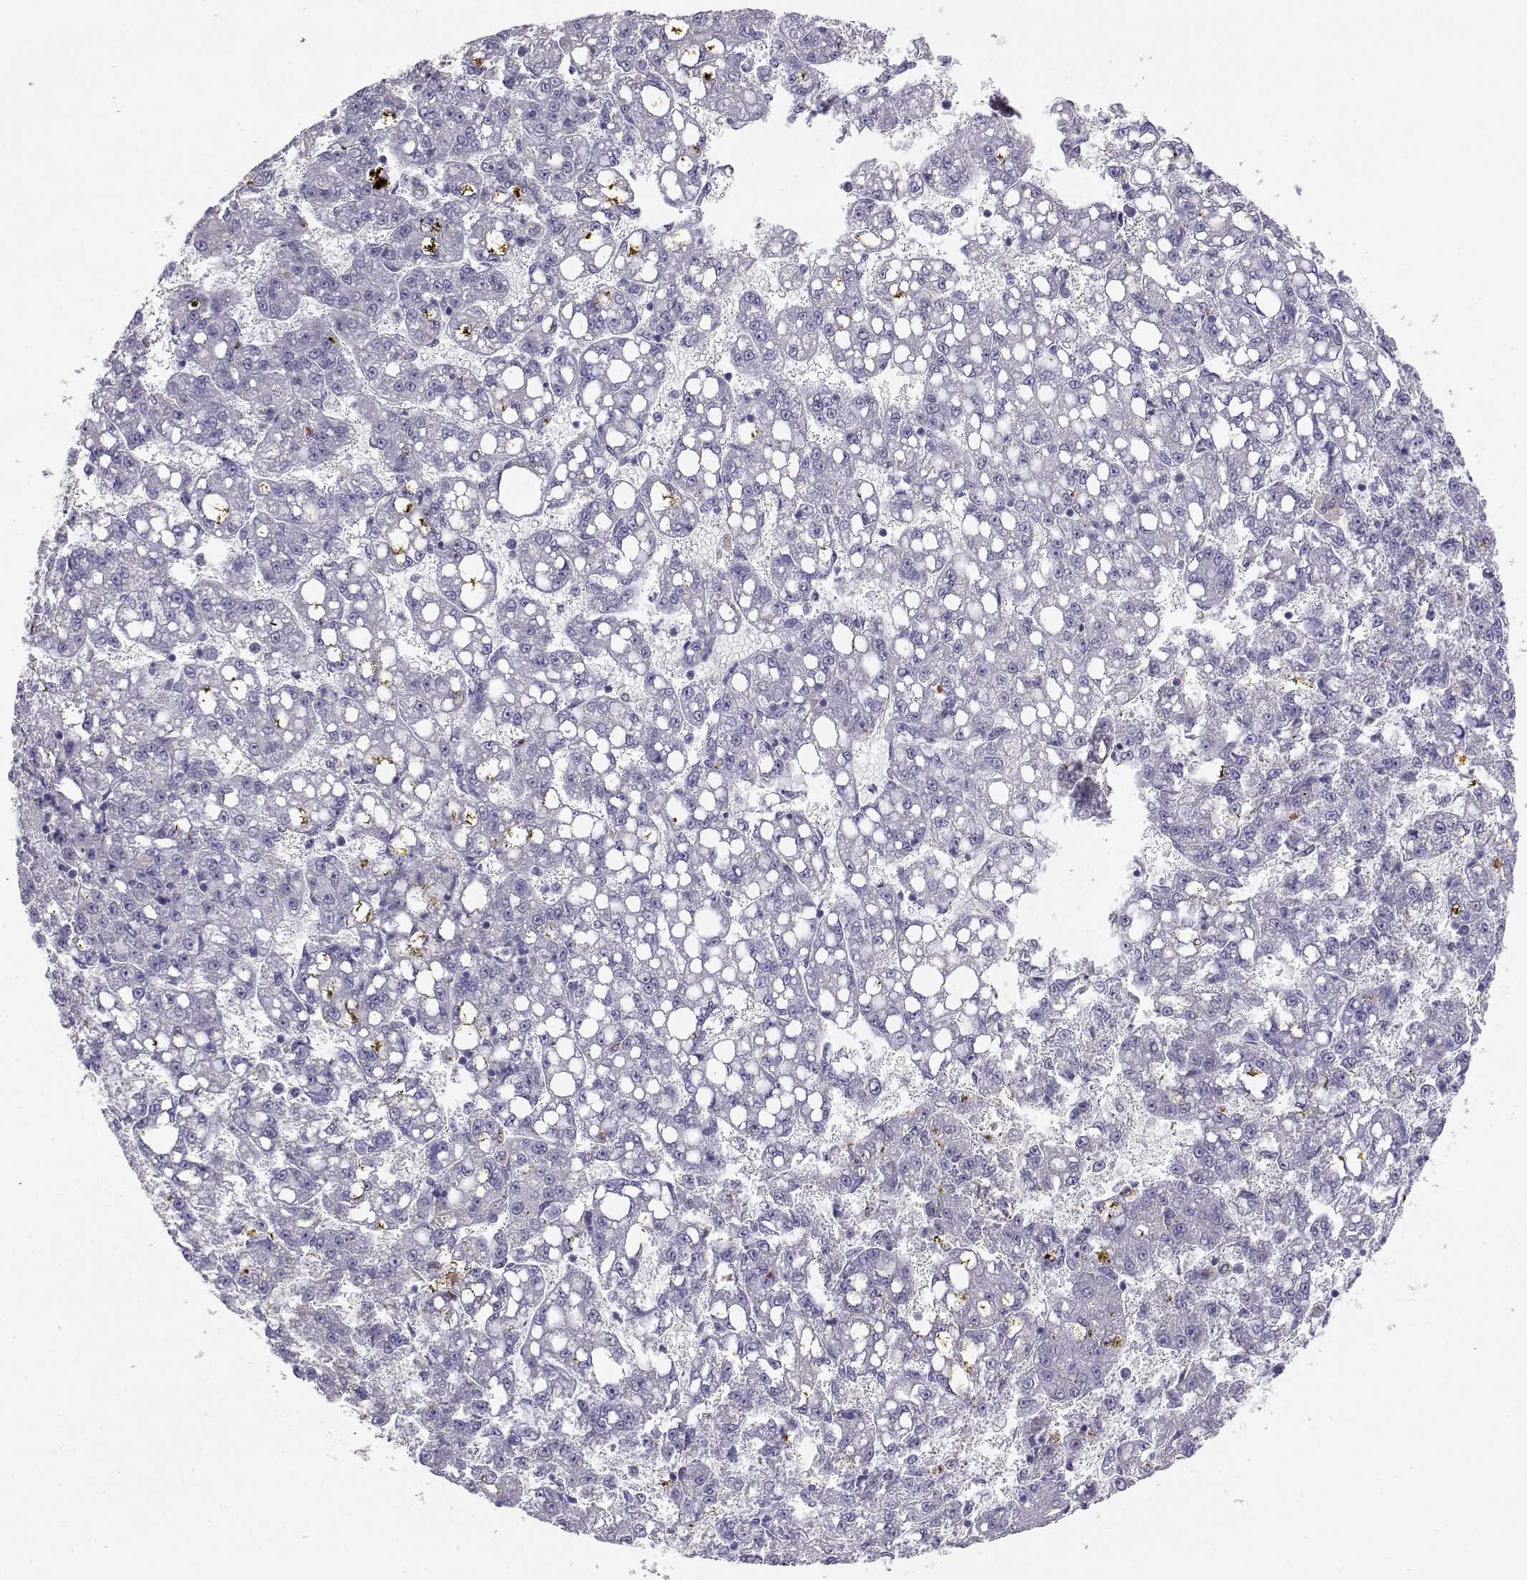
{"staining": {"intensity": "negative", "quantity": "none", "location": "none"}, "tissue": "liver cancer", "cell_type": "Tumor cells", "image_type": "cancer", "snomed": [{"axis": "morphology", "description": "Carcinoma, Hepatocellular, NOS"}, {"axis": "topography", "description": "Liver"}], "caption": "IHC of human liver cancer (hepatocellular carcinoma) shows no positivity in tumor cells.", "gene": "ENDOU", "patient": {"sex": "female", "age": 65}}